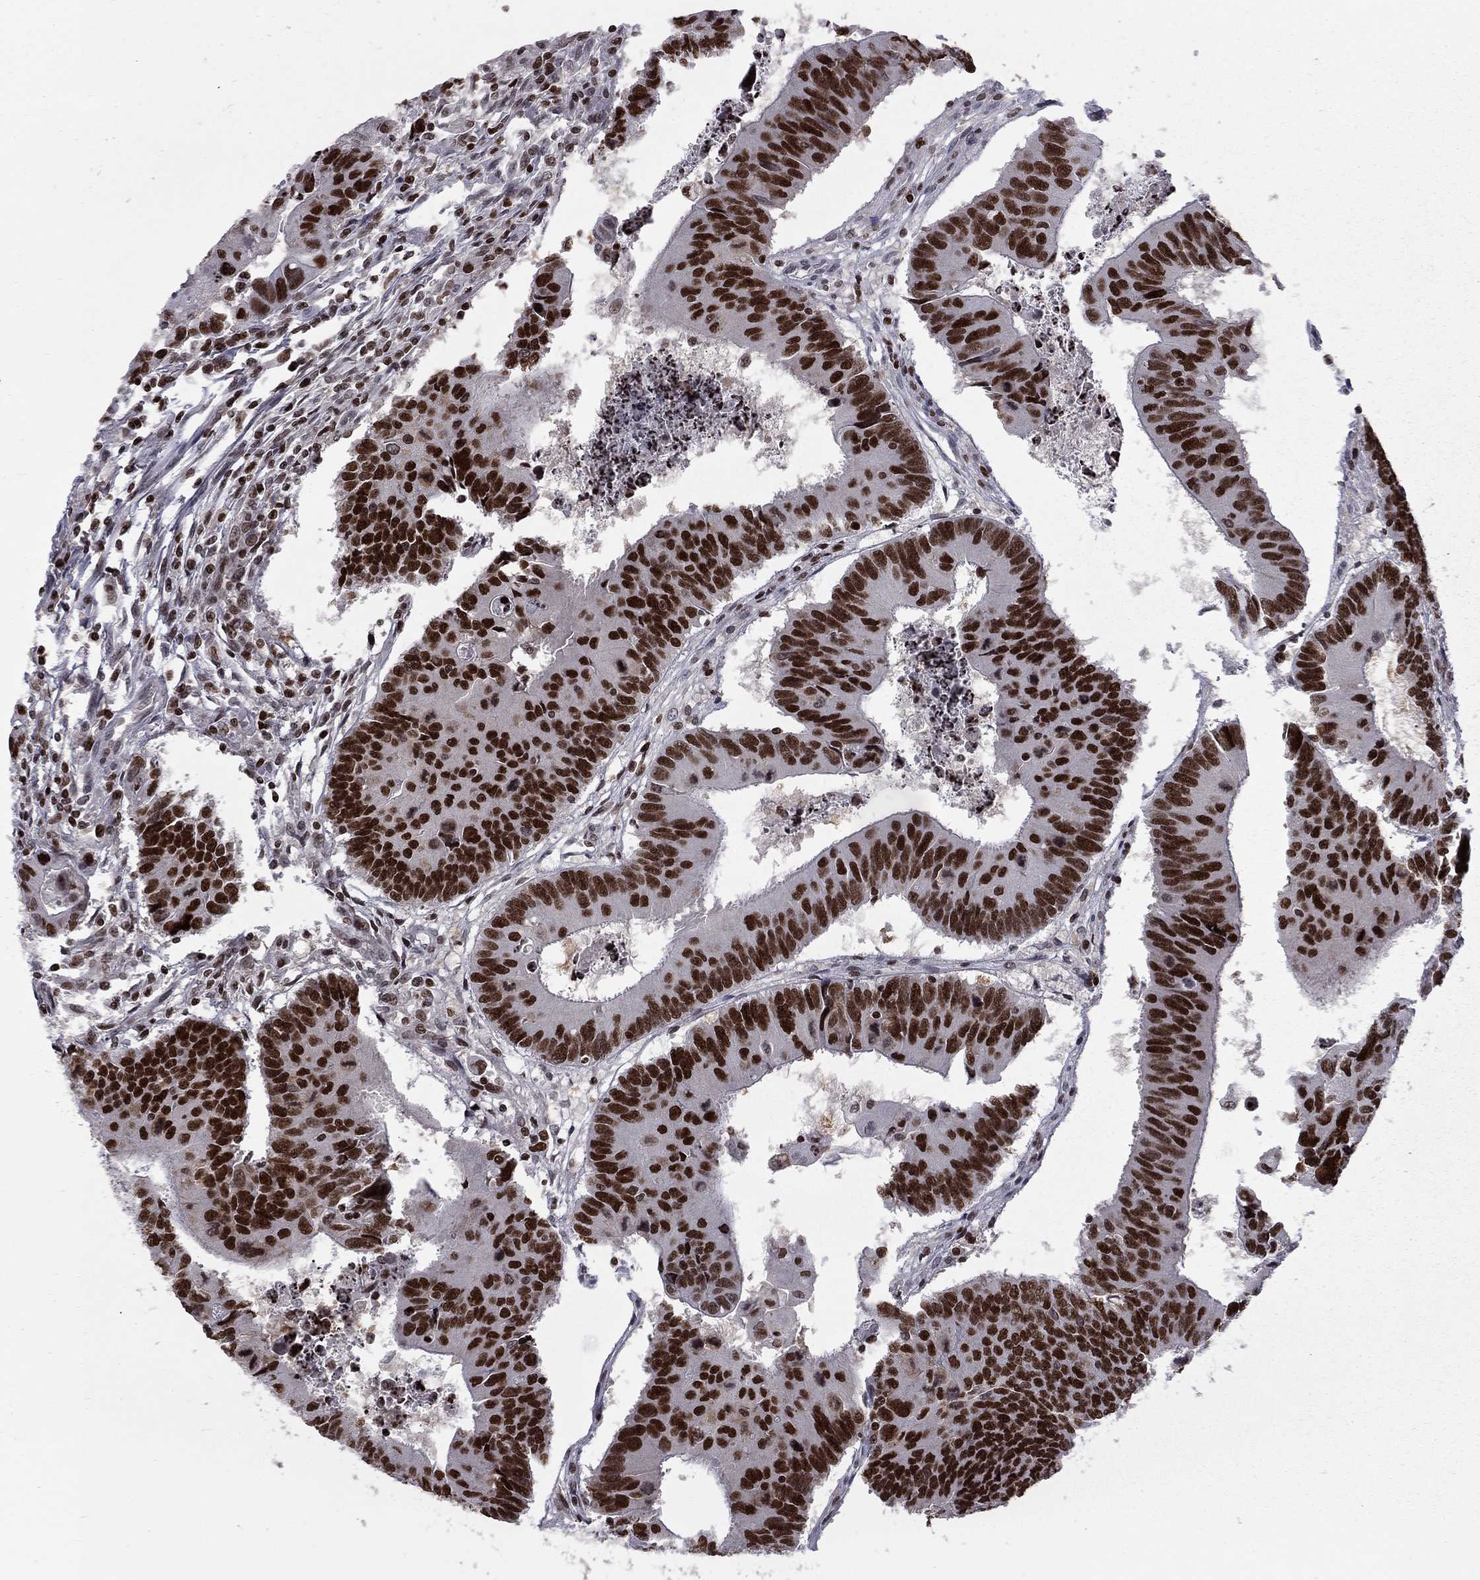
{"staining": {"intensity": "strong", "quantity": ">75%", "location": "nuclear"}, "tissue": "colorectal cancer", "cell_type": "Tumor cells", "image_type": "cancer", "snomed": [{"axis": "morphology", "description": "Adenocarcinoma, NOS"}, {"axis": "topography", "description": "Rectum"}], "caption": "Immunohistochemical staining of human colorectal cancer shows strong nuclear protein expression in about >75% of tumor cells.", "gene": "RNASEH2C", "patient": {"sex": "male", "age": 67}}